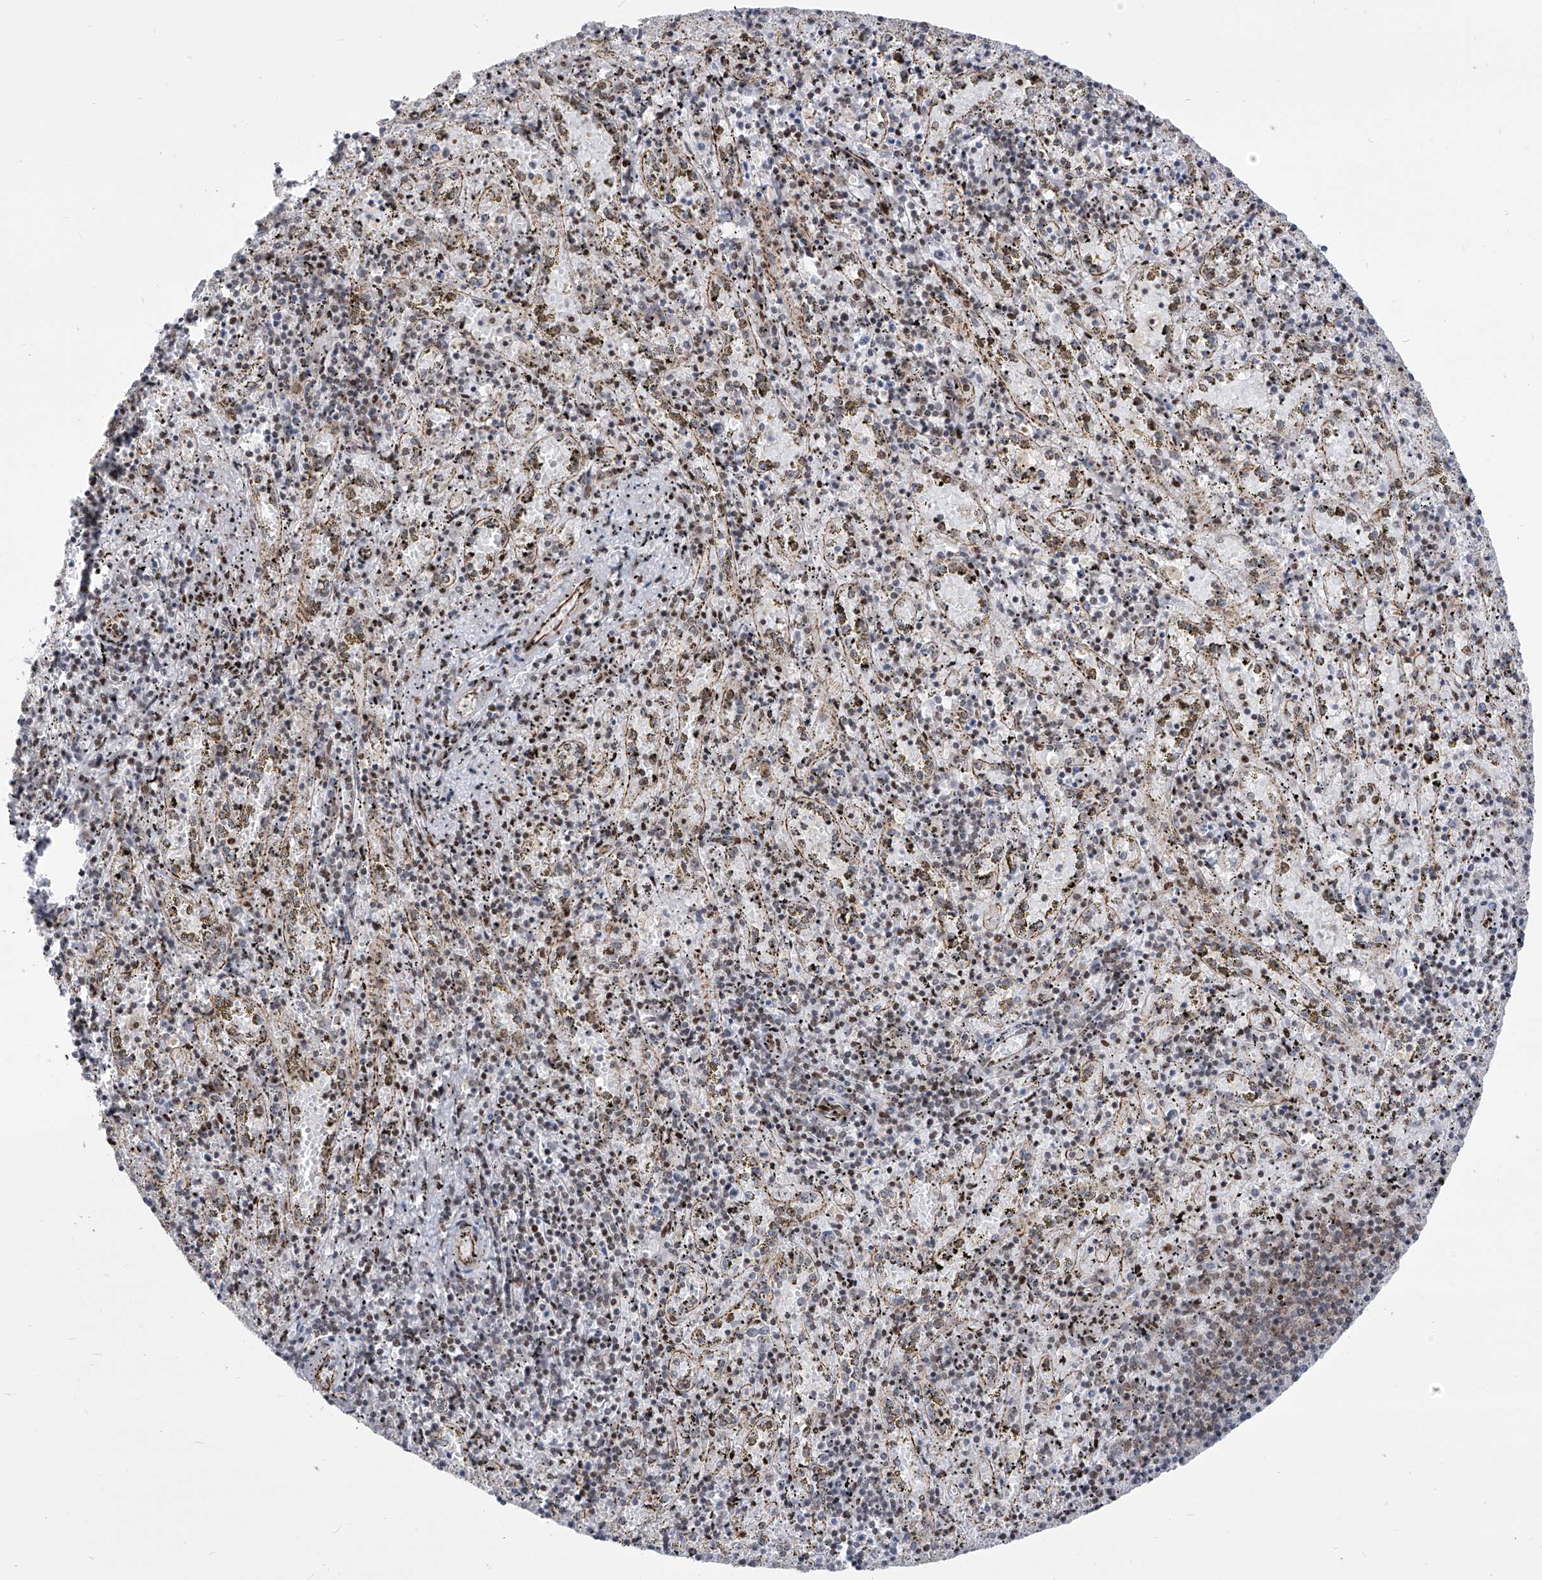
{"staining": {"intensity": "weak", "quantity": "<25%", "location": "nuclear"}, "tissue": "spleen", "cell_type": "Cells in red pulp", "image_type": "normal", "snomed": [{"axis": "morphology", "description": "Normal tissue, NOS"}, {"axis": "topography", "description": "Spleen"}], "caption": "This photomicrograph is of unremarkable spleen stained with immunohistochemistry (IHC) to label a protein in brown with the nuclei are counter-stained blue. There is no staining in cells in red pulp. (DAB immunohistochemistry visualized using brightfield microscopy, high magnification).", "gene": "CEP290", "patient": {"sex": "male", "age": 11}}